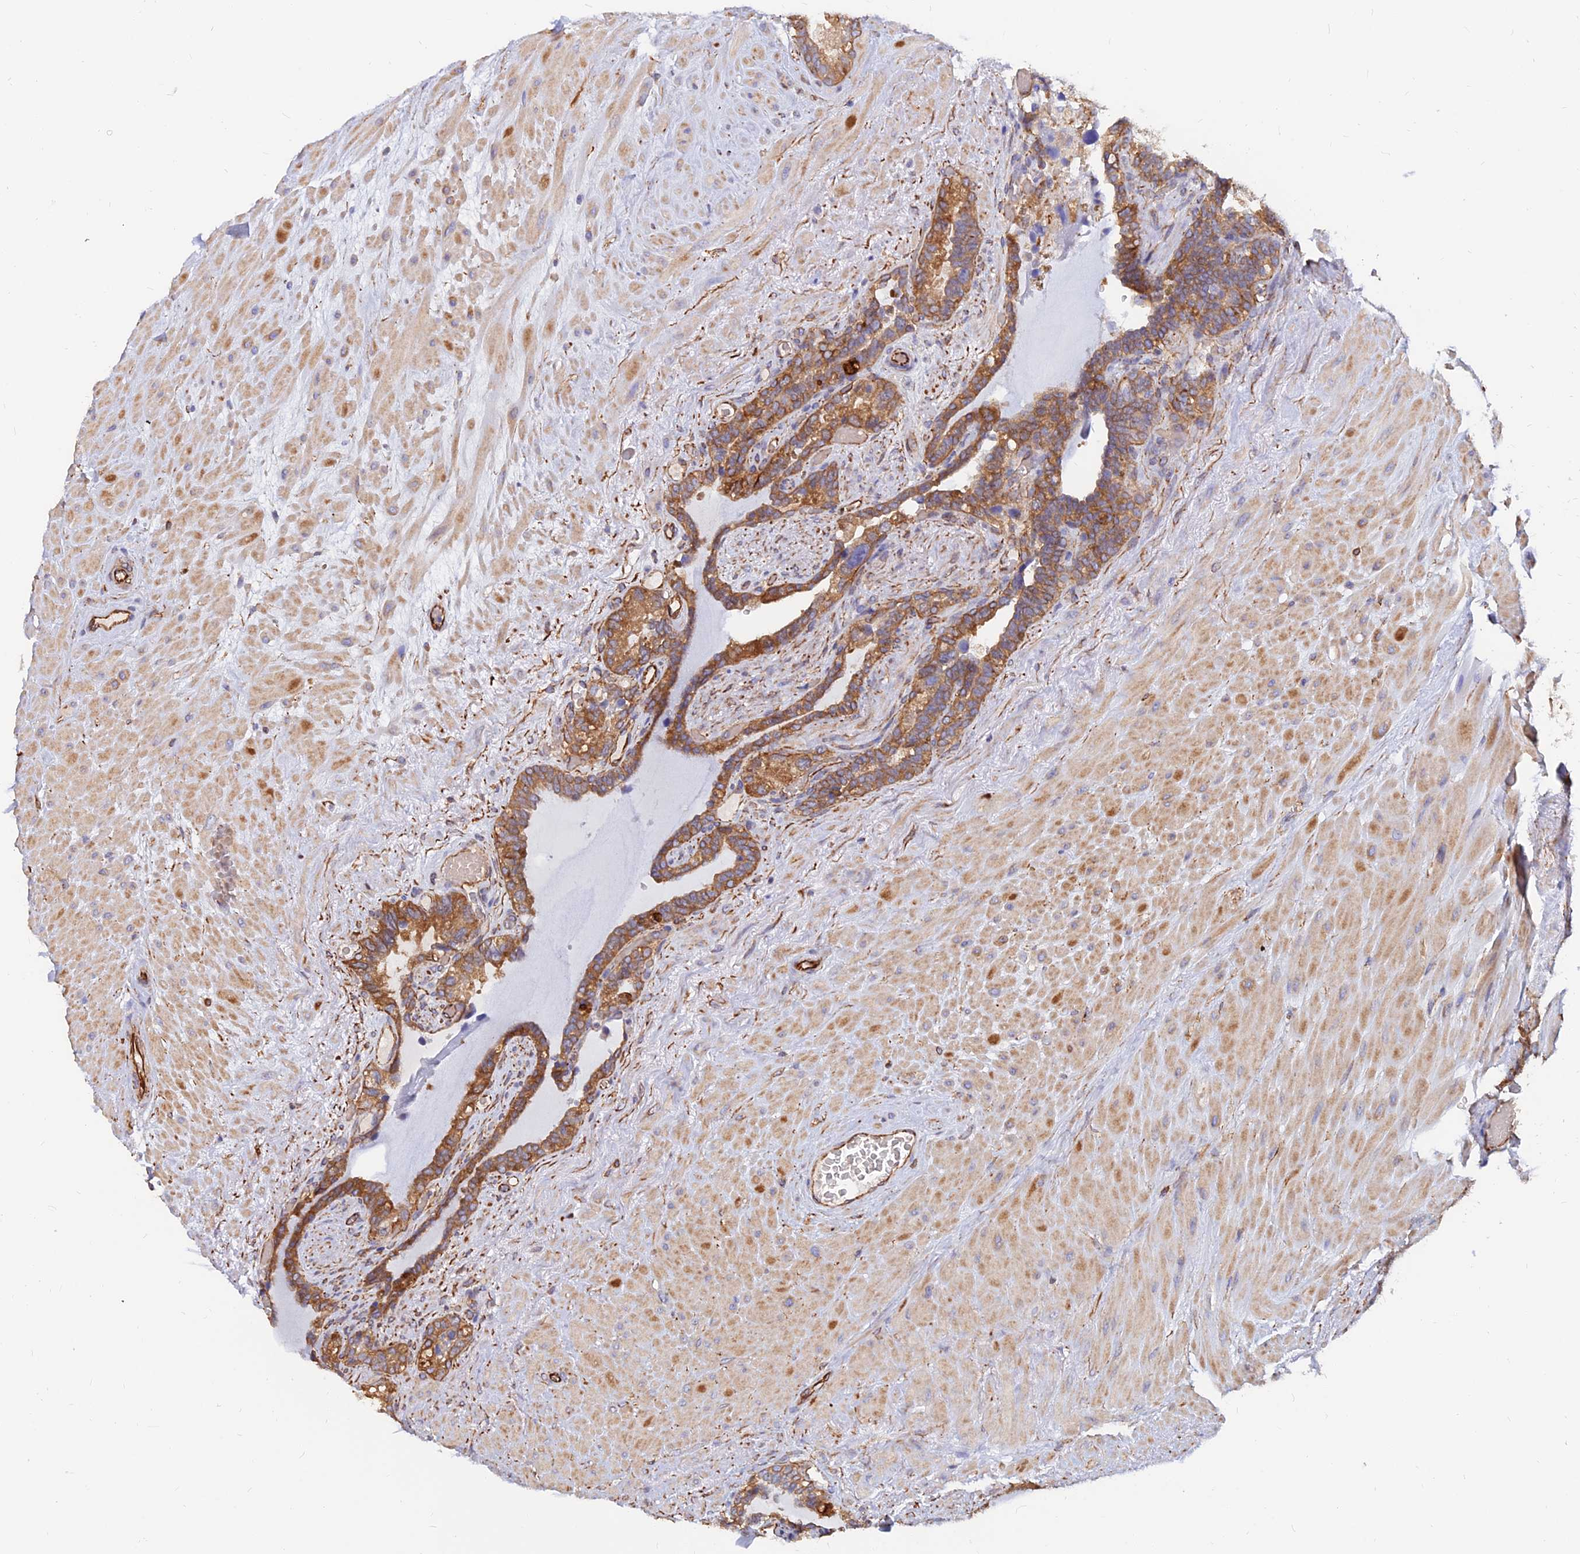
{"staining": {"intensity": "moderate", "quantity": "25%-75%", "location": "cytoplasmic/membranous"}, "tissue": "seminal vesicle", "cell_type": "Glandular cells", "image_type": "normal", "snomed": [{"axis": "morphology", "description": "Normal tissue, NOS"}, {"axis": "topography", "description": "Seminal veicle"}], "caption": "Immunohistochemical staining of unremarkable seminal vesicle shows 25%-75% levels of moderate cytoplasmic/membranous protein expression in about 25%-75% of glandular cells.", "gene": "CDK18", "patient": {"sex": "male", "age": 80}}